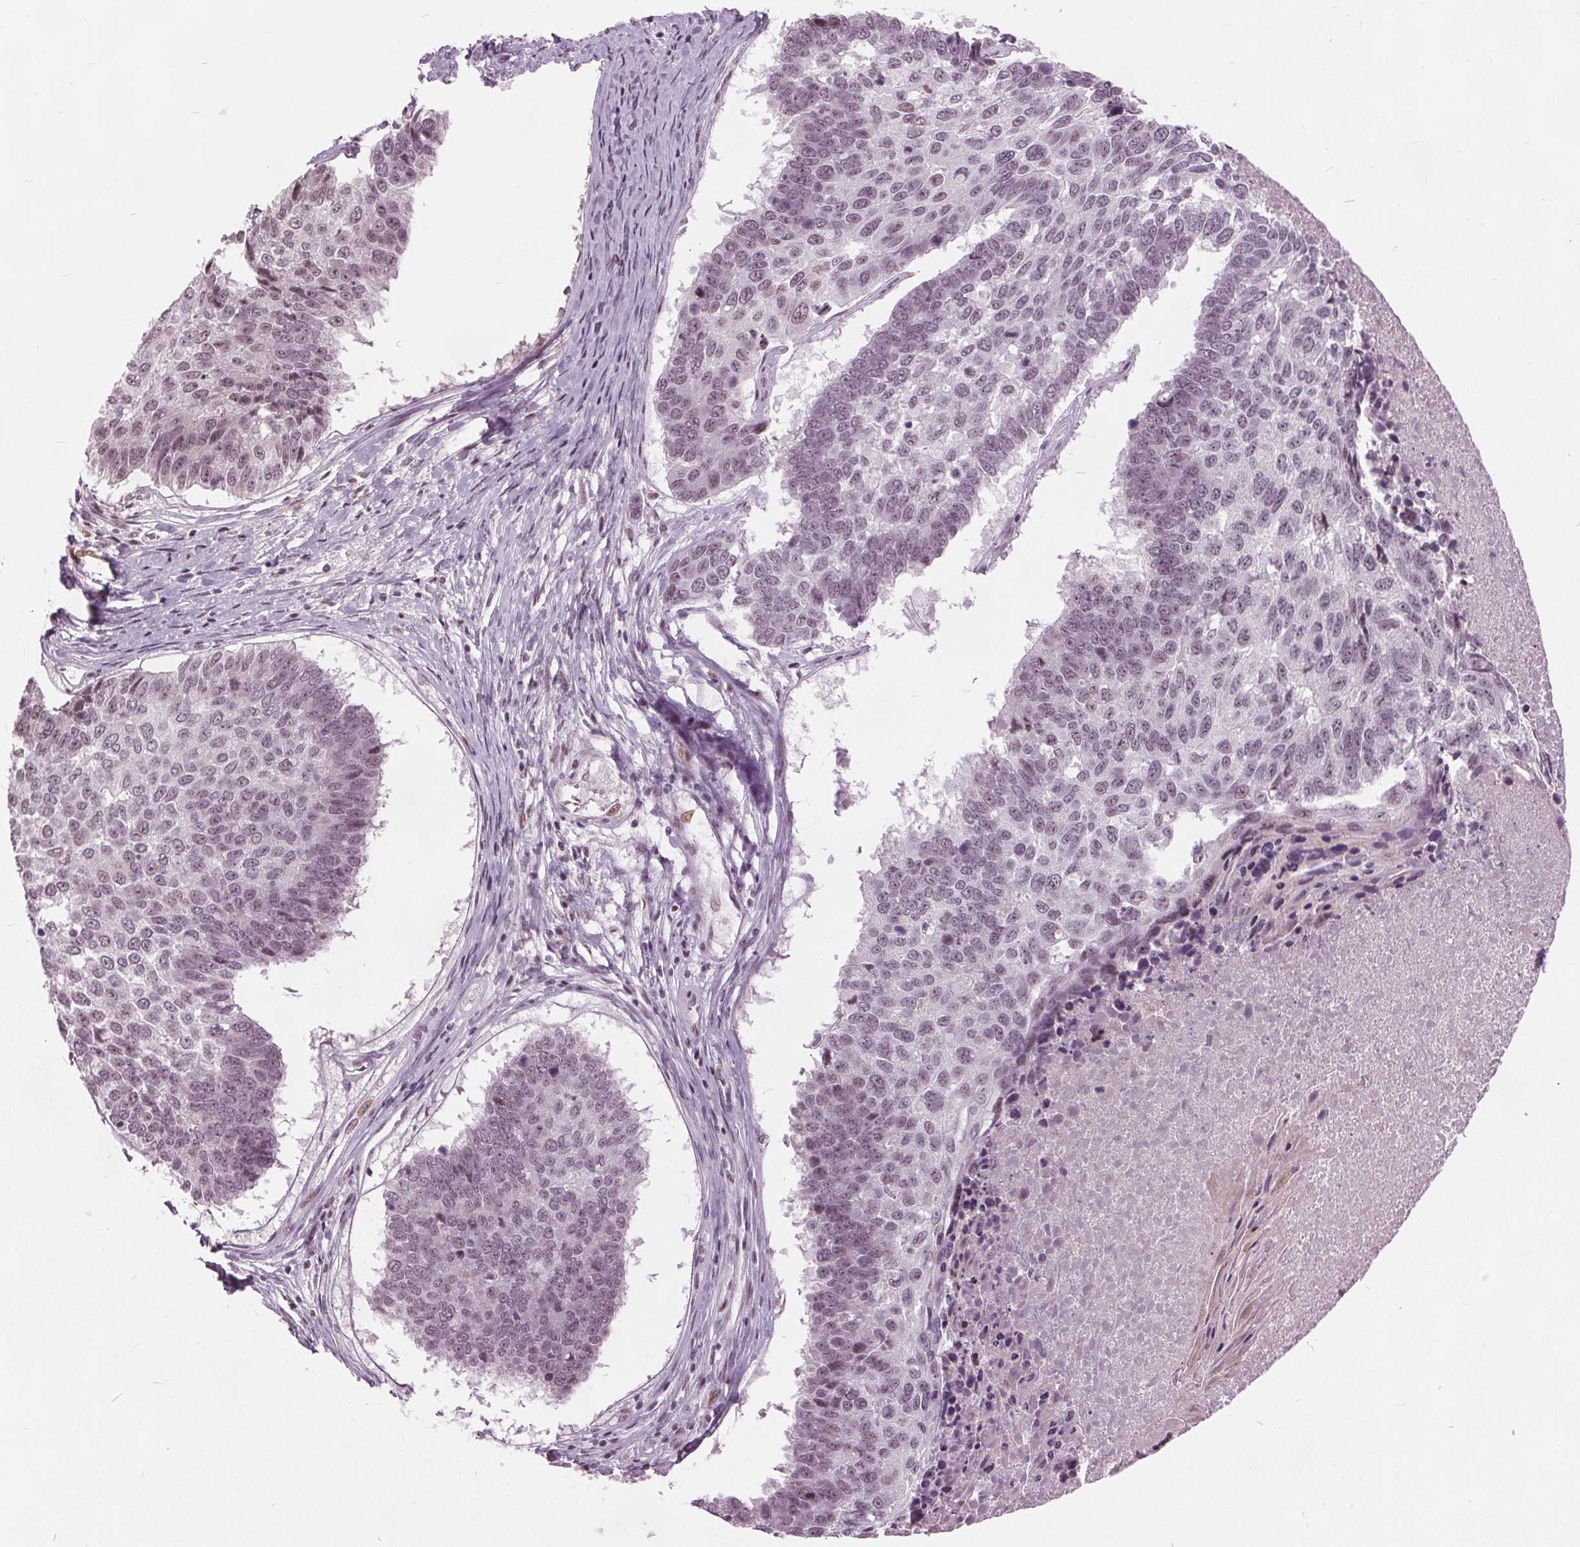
{"staining": {"intensity": "weak", "quantity": "25%-75%", "location": "nuclear"}, "tissue": "lung cancer", "cell_type": "Tumor cells", "image_type": "cancer", "snomed": [{"axis": "morphology", "description": "Squamous cell carcinoma, NOS"}, {"axis": "topography", "description": "Lung"}], "caption": "Immunohistochemical staining of human lung squamous cell carcinoma reveals low levels of weak nuclear protein staining in approximately 25%-75% of tumor cells.", "gene": "TTC34", "patient": {"sex": "male", "age": 73}}